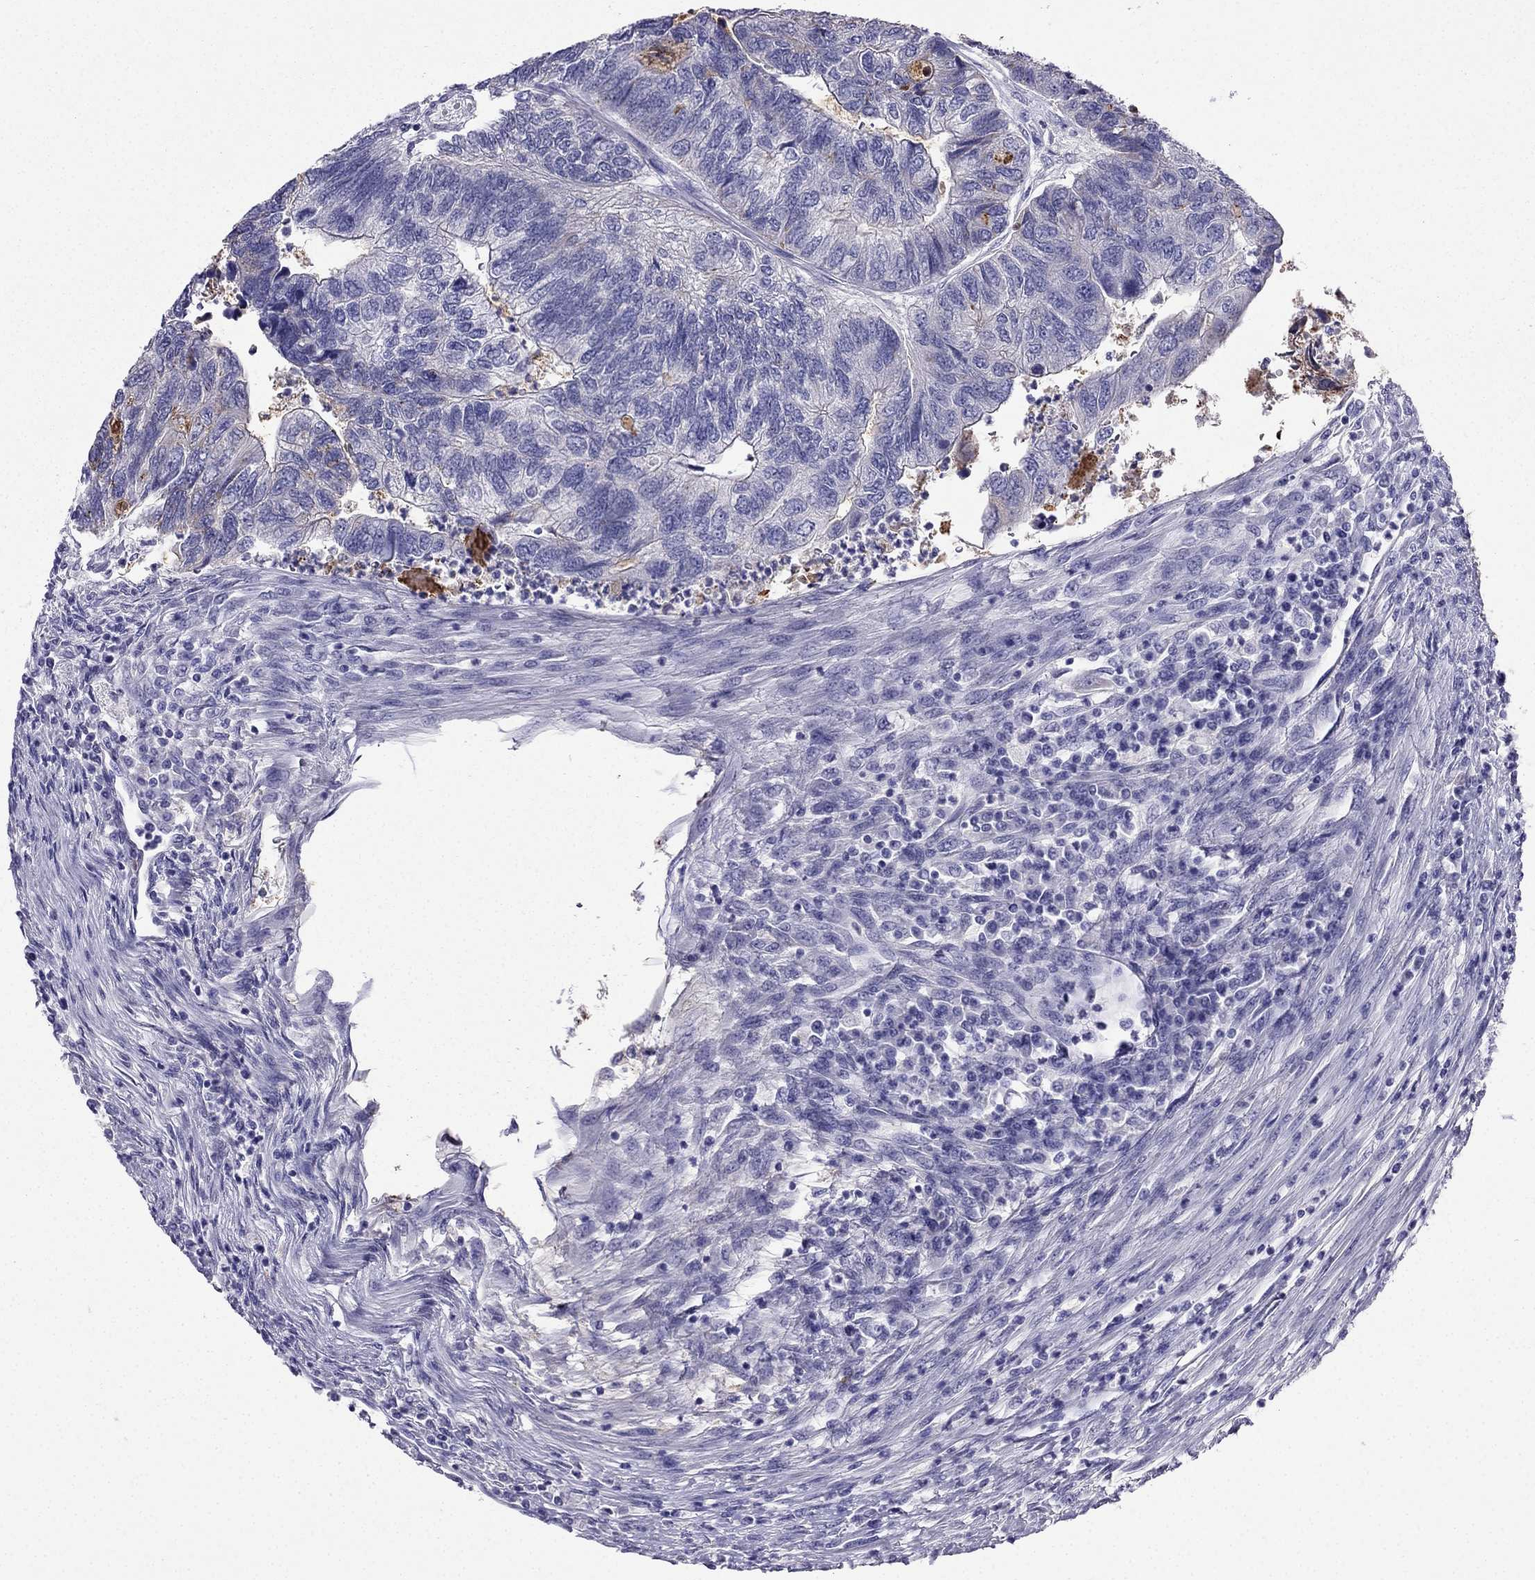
{"staining": {"intensity": "negative", "quantity": "none", "location": "none"}, "tissue": "colorectal cancer", "cell_type": "Tumor cells", "image_type": "cancer", "snomed": [{"axis": "morphology", "description": "Adenocarcinoma, NOS"}, {"axis": "topography", "description": "Colon"}], "caption": "The IHC photomicrograph has no significant expression in tumor cells of colorectal cancer (adenocarcinoma) tissue.", "gene": "PTH", "patient": {"sex": "female", "age": 67}}